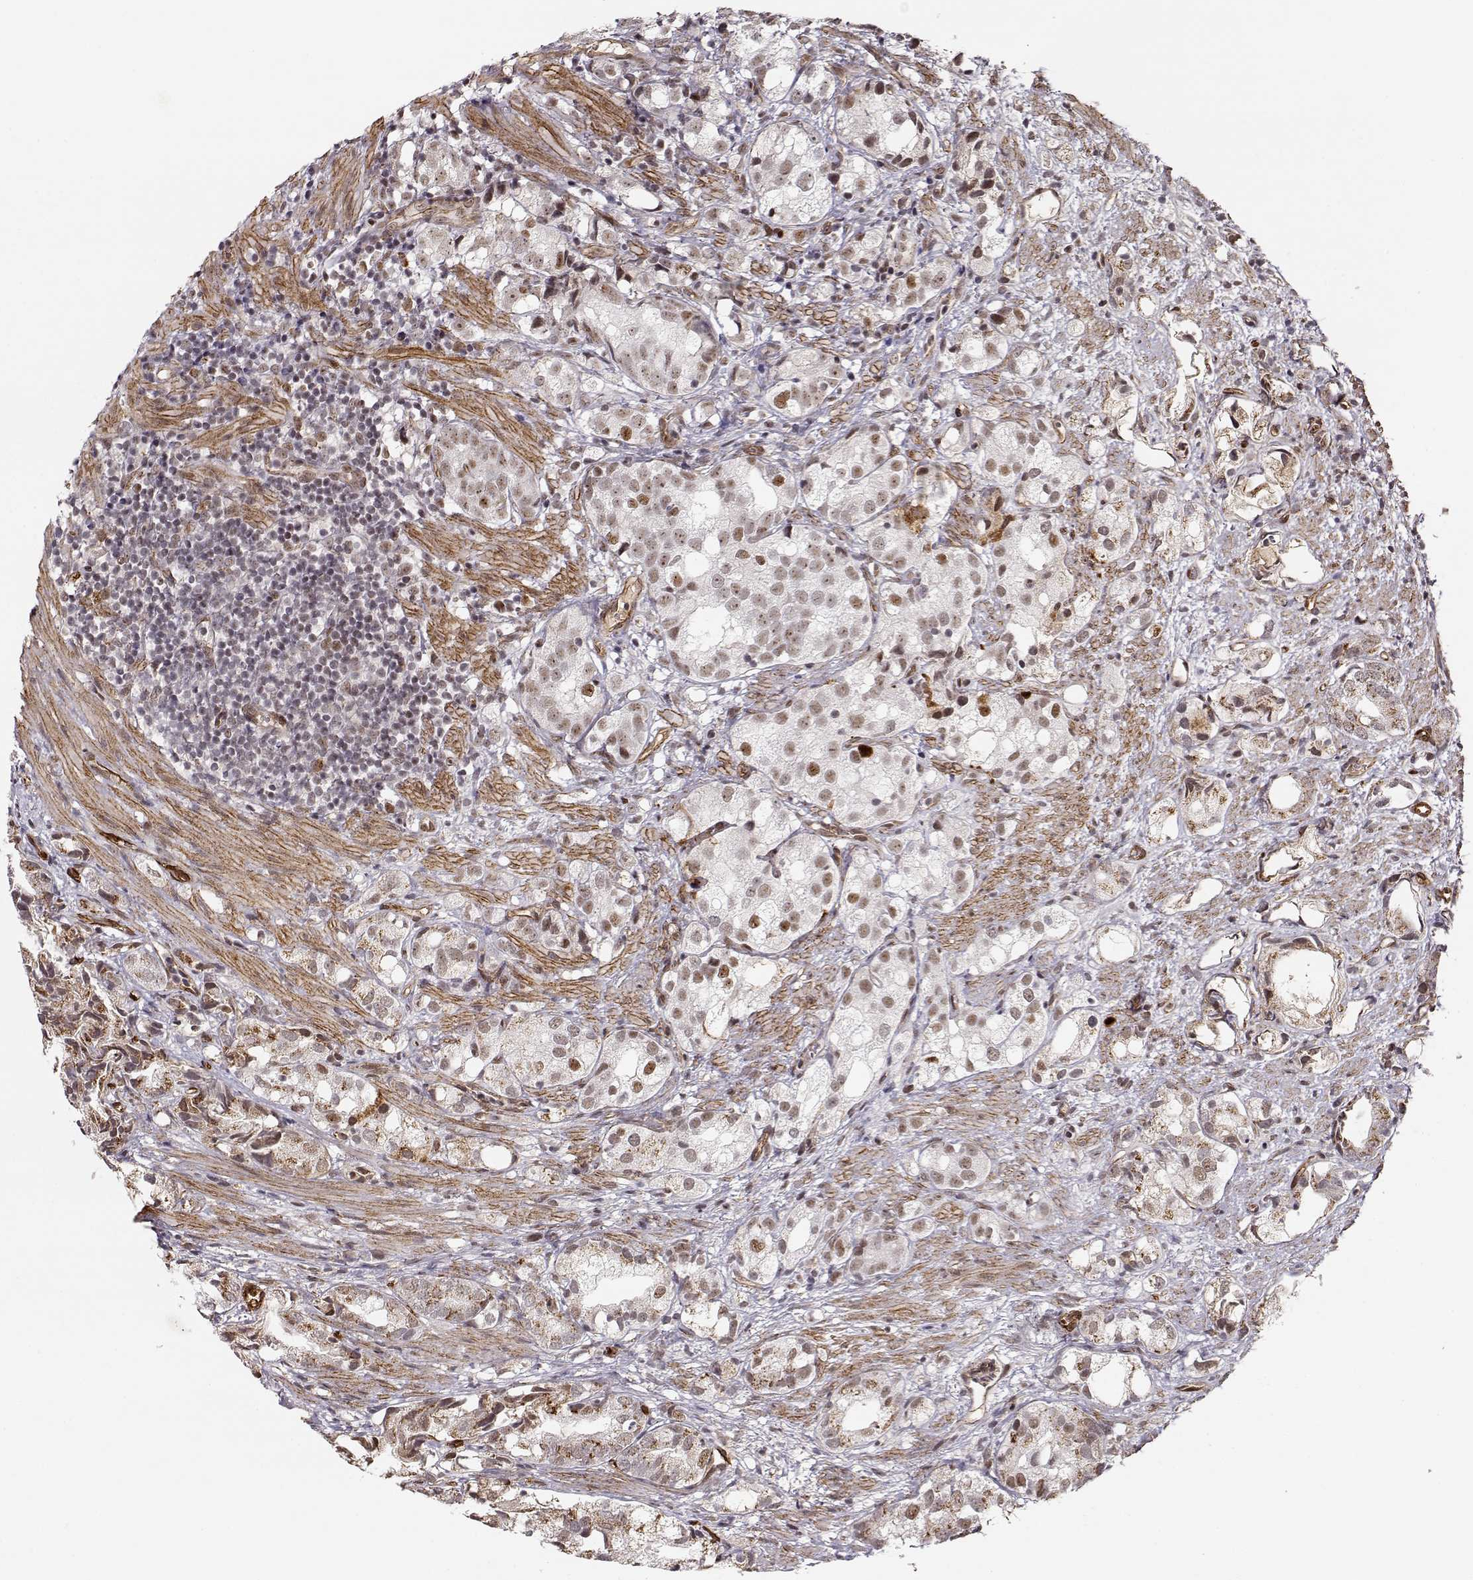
{"staining": {"intensity": "moderate", "quantity": "<25%", "location": "nuclear"}, "tissue": "prostate cancer", "cell_type": "Tumor cells", "image_type": "cancer", "snomed": [{"axis": "morphology", "description": "Adenocarcinoma, High grade"}, {"axis": "topography", "description": "Prostate"}], "caption": "Protein expression by immunohistochemistry (IHC) shows moderate nuclear staining in approximately <25% of tumor cells in prostate high-grade adenocarcinoma. Using DAB (3,3'-diaminobenzidine) (brown) and hematoxylin (blue) stains, captured at high magnification using brightfield microscopy.", "gene": "CIR1", "patient": {"sex": "male", "age": 82}}